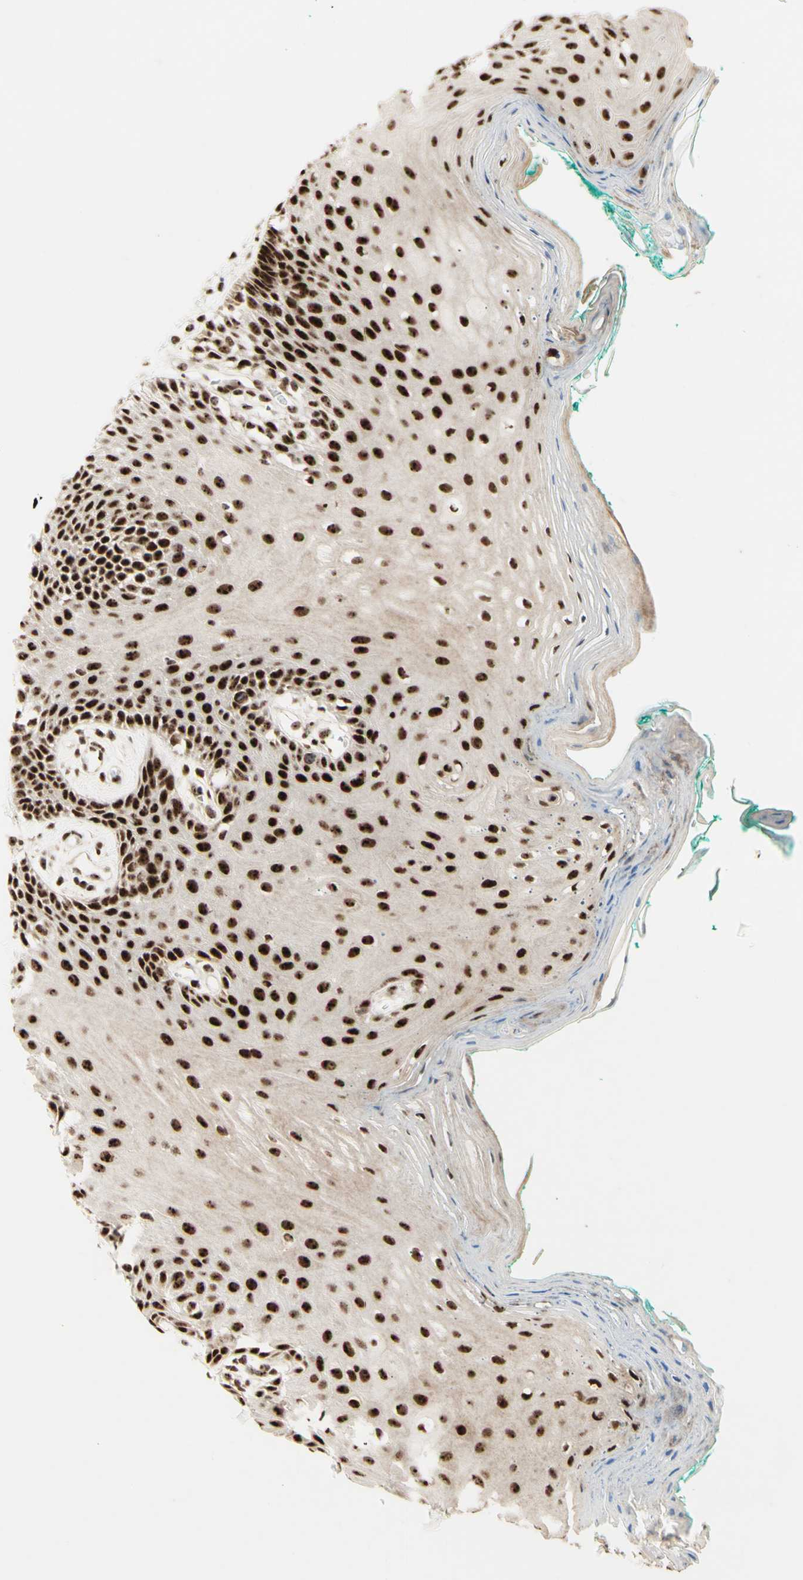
{"staining": {"intensity": "strong", "quantity": ">75%", "location": "cytoplasmic/membranous,nuclear"}, "tissue": "oral mucosa", "cell_type": "Squamous epithelial cells", "image_type": "normal", "snomed": [{"axis": "morphology", "description": "Normal tissue, NOS"}, {"axis": "topography", "description": "Skeletal muscle"}, {"axis": "topography", "description": "Oral tissue"}, {"axis": "topography", "description": "Peripheral nerve tissue"}], "caption": "There is high levels of strong cytoplasmic/membranous,nuclear staining in squamous epithelial cells of normal oral mucosa, as demonstrated by immunohistochemical staining (brown color).", "gene": "DHX9", "patient": {"sex": "female", "age": 84}}